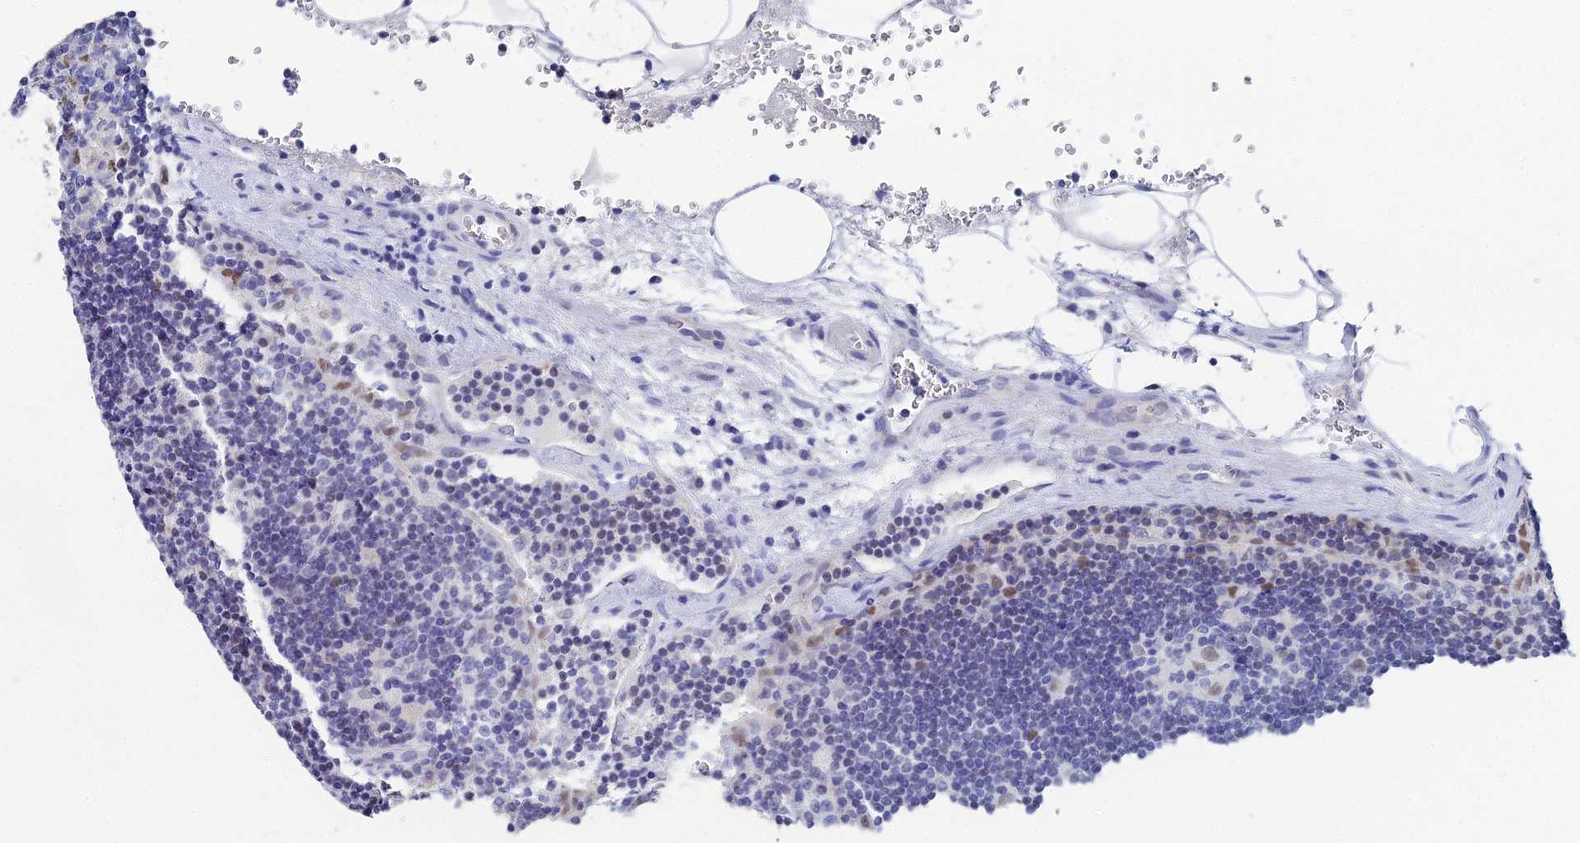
{"staining": {"intensity": "moderate", "quantity": "<25%", "location": "nuclear"}, "tissue": "lymph node", "cell_type": "Non-germinal center cells", "image_type": "normal", "snomed": [{"axis": "morphology", "description": "Normal tissue, NOS"}, {"axis": "topography", "description": "Lymph node"}], "caption": "Moderate nuclear protein positivity is present in approximately <25% of non-germinal center cells in lymph node.", "gene": "OCM2", "patient": {"sex": "male", "age": 58}}